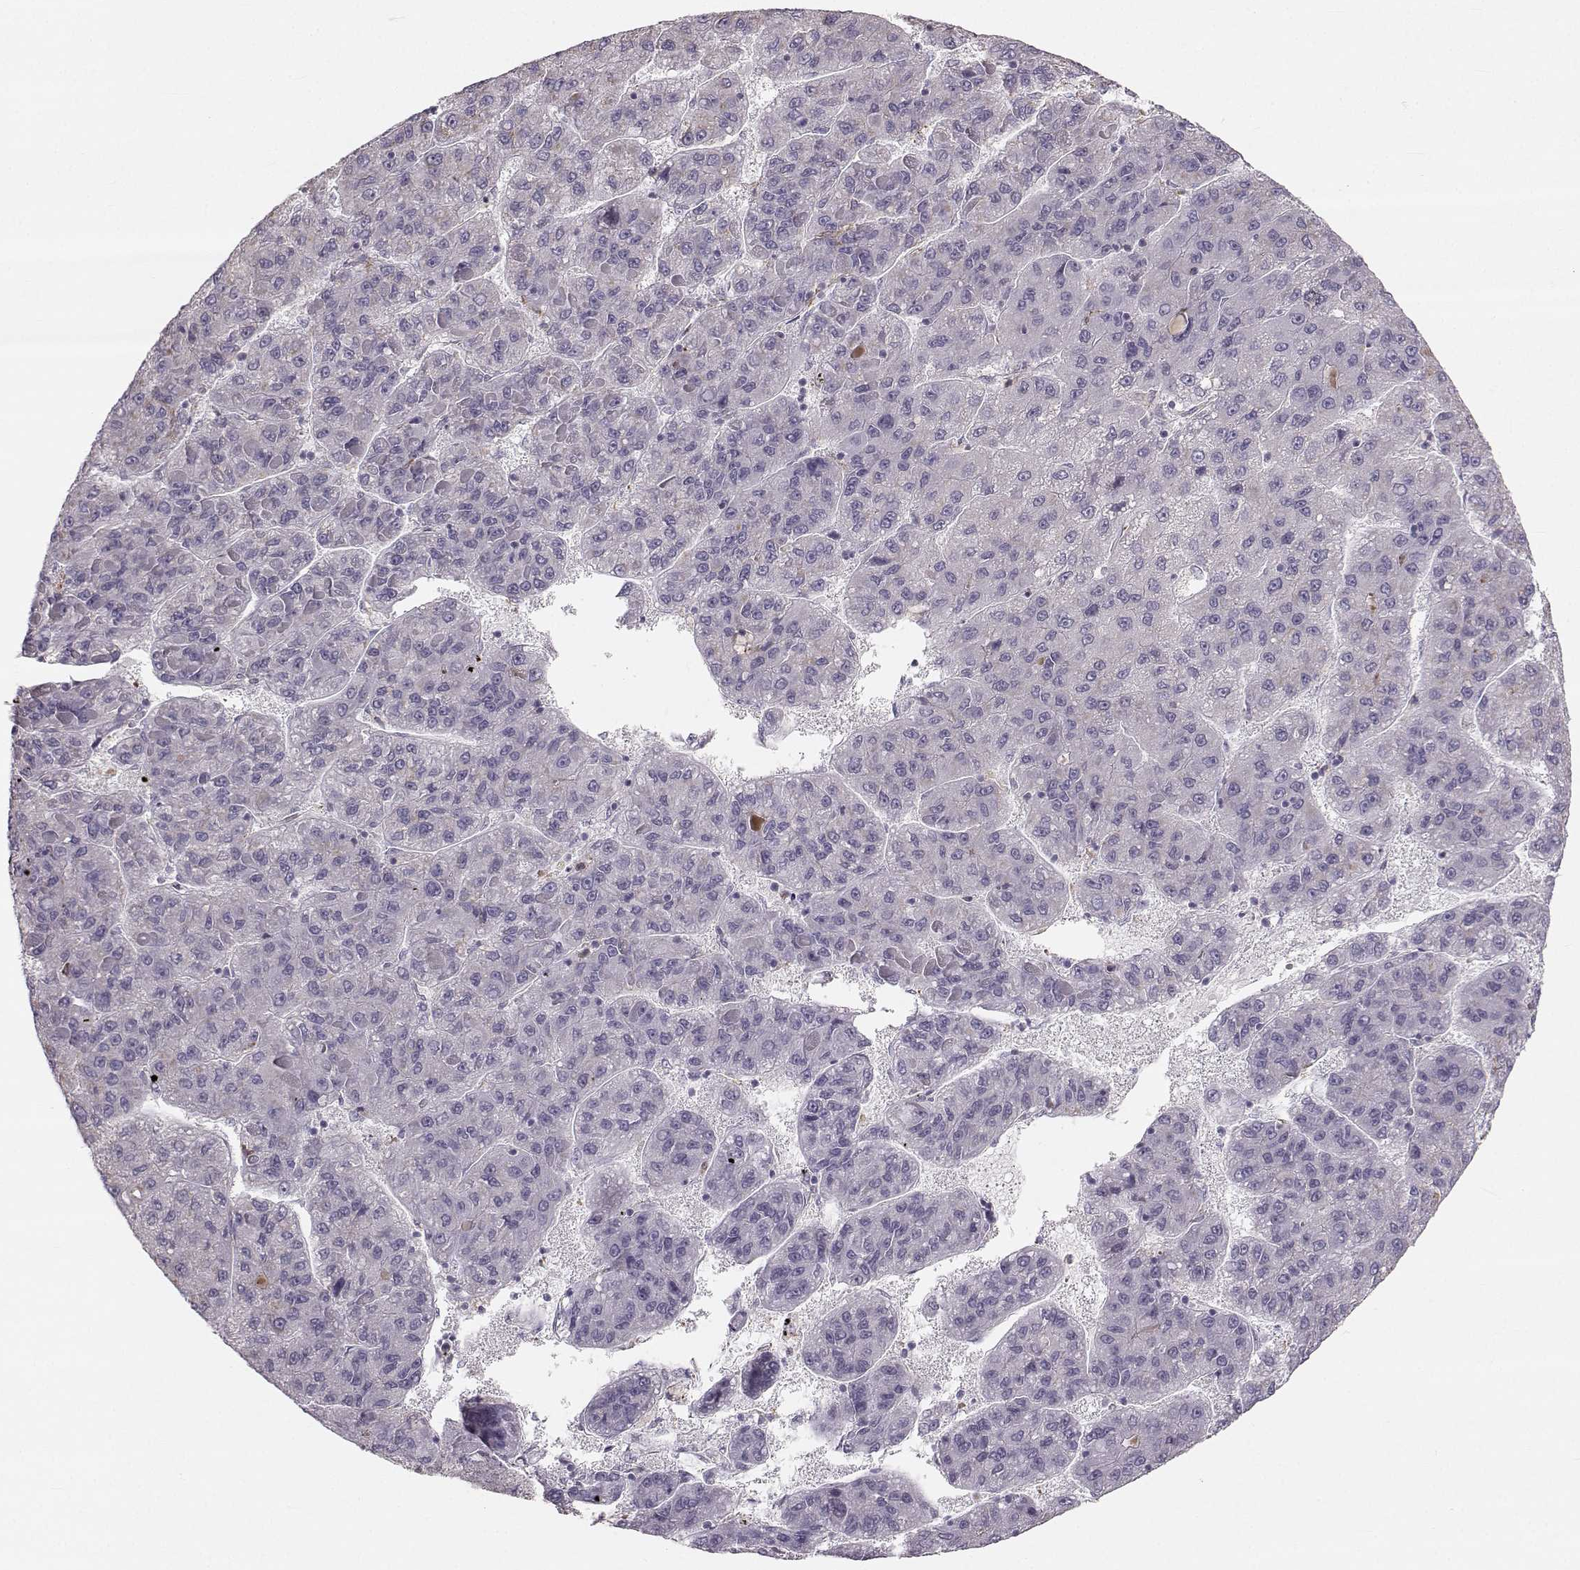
{"staining": {"intensity": "negative", "quantity": "none", "location": "none"}, "tissue": "liver cancer", "cell_type": "Tumor cells", "image_type": "cancer", "snomed": [{"axis": "morphology", "description": "Carcinoma, Hepatocellular, NOS"}, {"axis": "topography", "description": "Liver"}], "caption": "Liver cancer (hepatocellular carcinoma) was stained to show a protein in brown. There is no significant positivity in tumor cells. (Immunohistochemistry, brightfield microscopy, high magnification).", "gene": "RUNDC3A", "patient": {"sex": "female", "age": 82}}